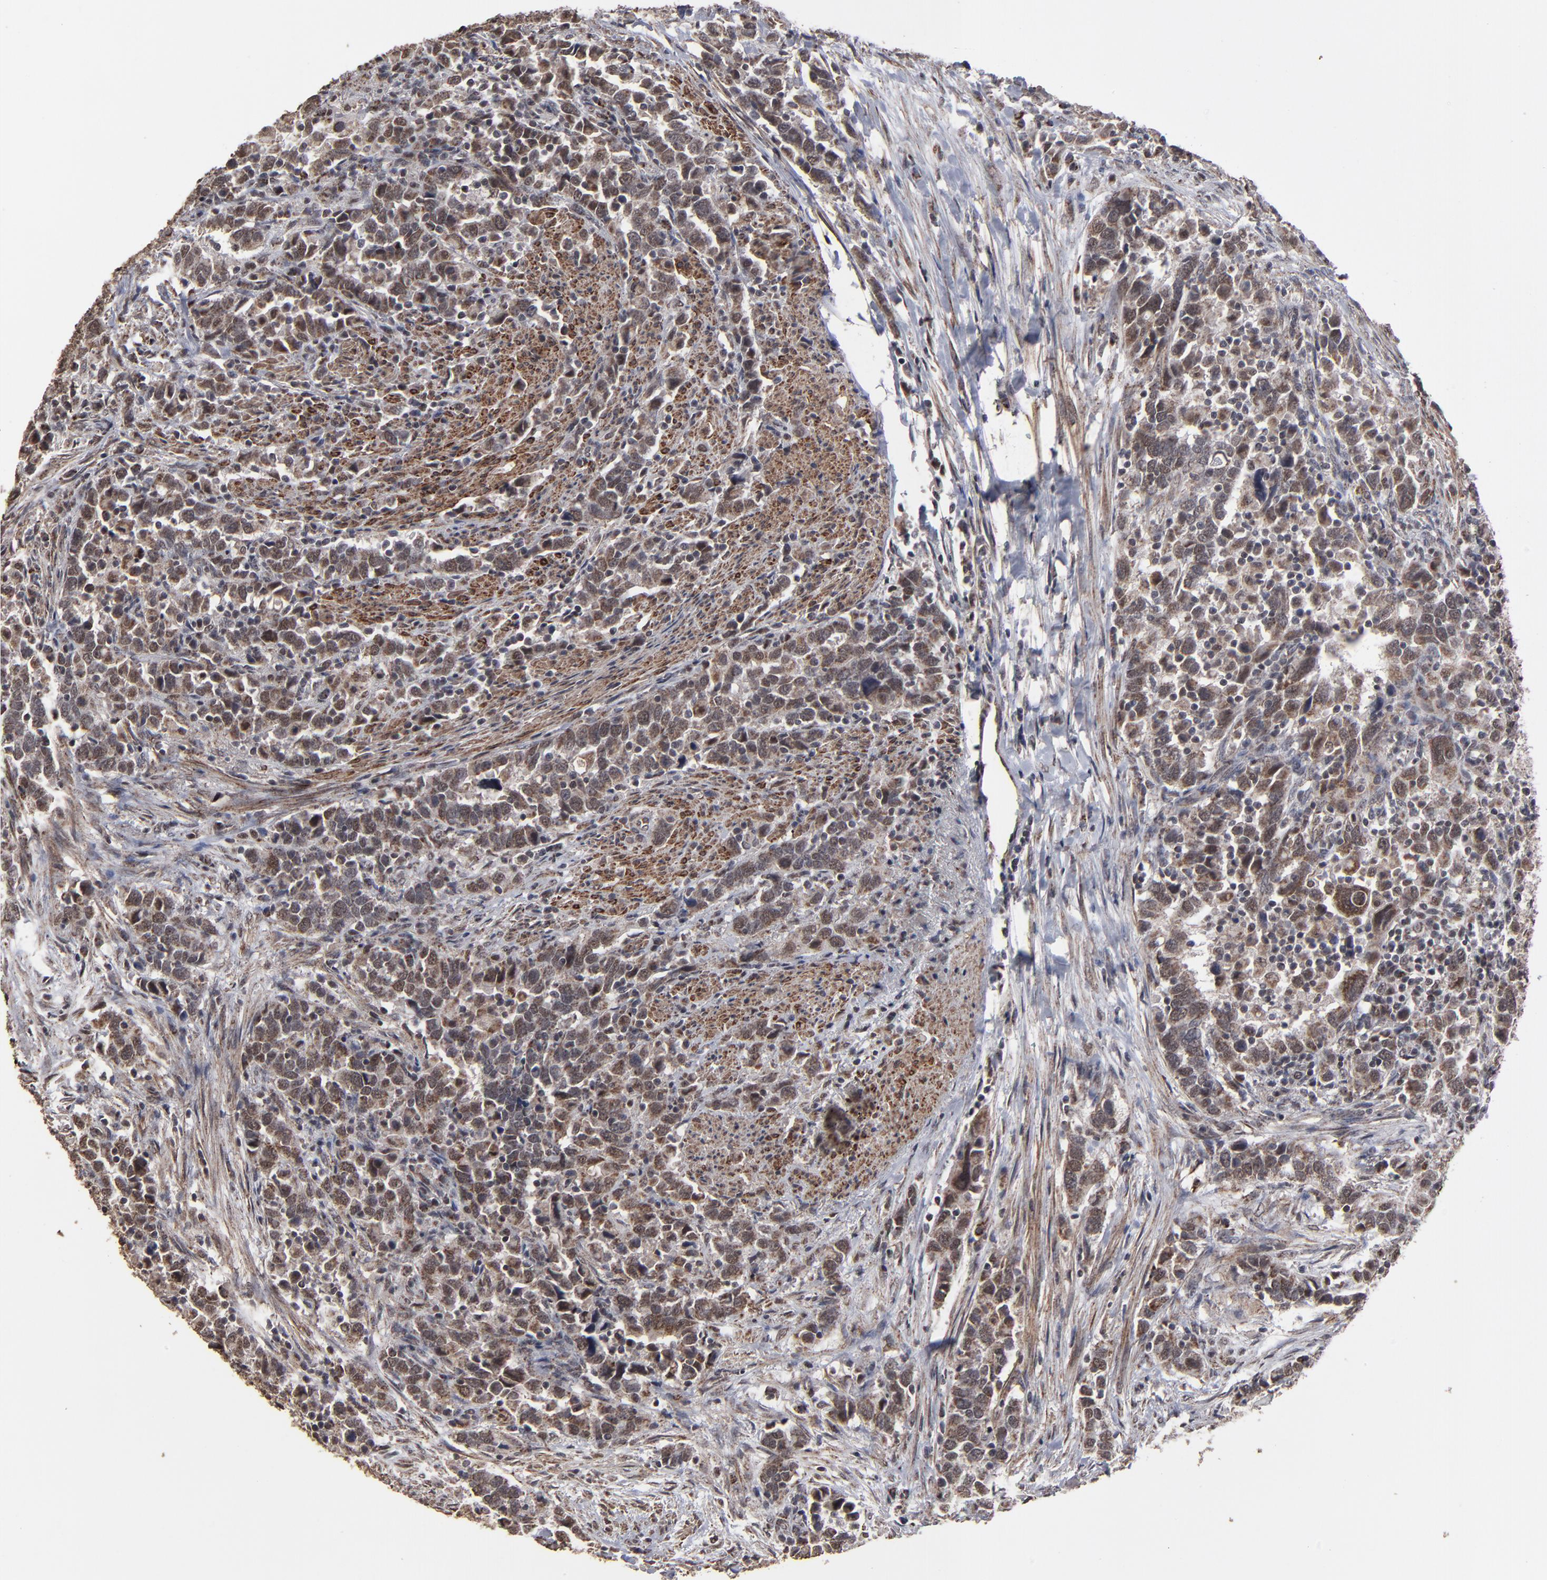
{"staining": {"intensity": "weak", "quantity": ">75%", "location": "cytoplasmic/membranous"}, "tissue": "urothelial cancer", "cell_type": "Tumor cells", "image_type": "cancer", "snomed": [{"axis": "morphology", "description": "Urothelial carcinoma, High grade"}, {"axis": "topography", "description": "Urinary bladder"}], "caption": "Human urothelial carcinoma (high-grade) stained with a brown dye shows weak cytoplasmic/membranous positive positivity in about >75% of tumor cells.", "gene": "BNIP3", "patient": {"sex": "male", "age": 61}}